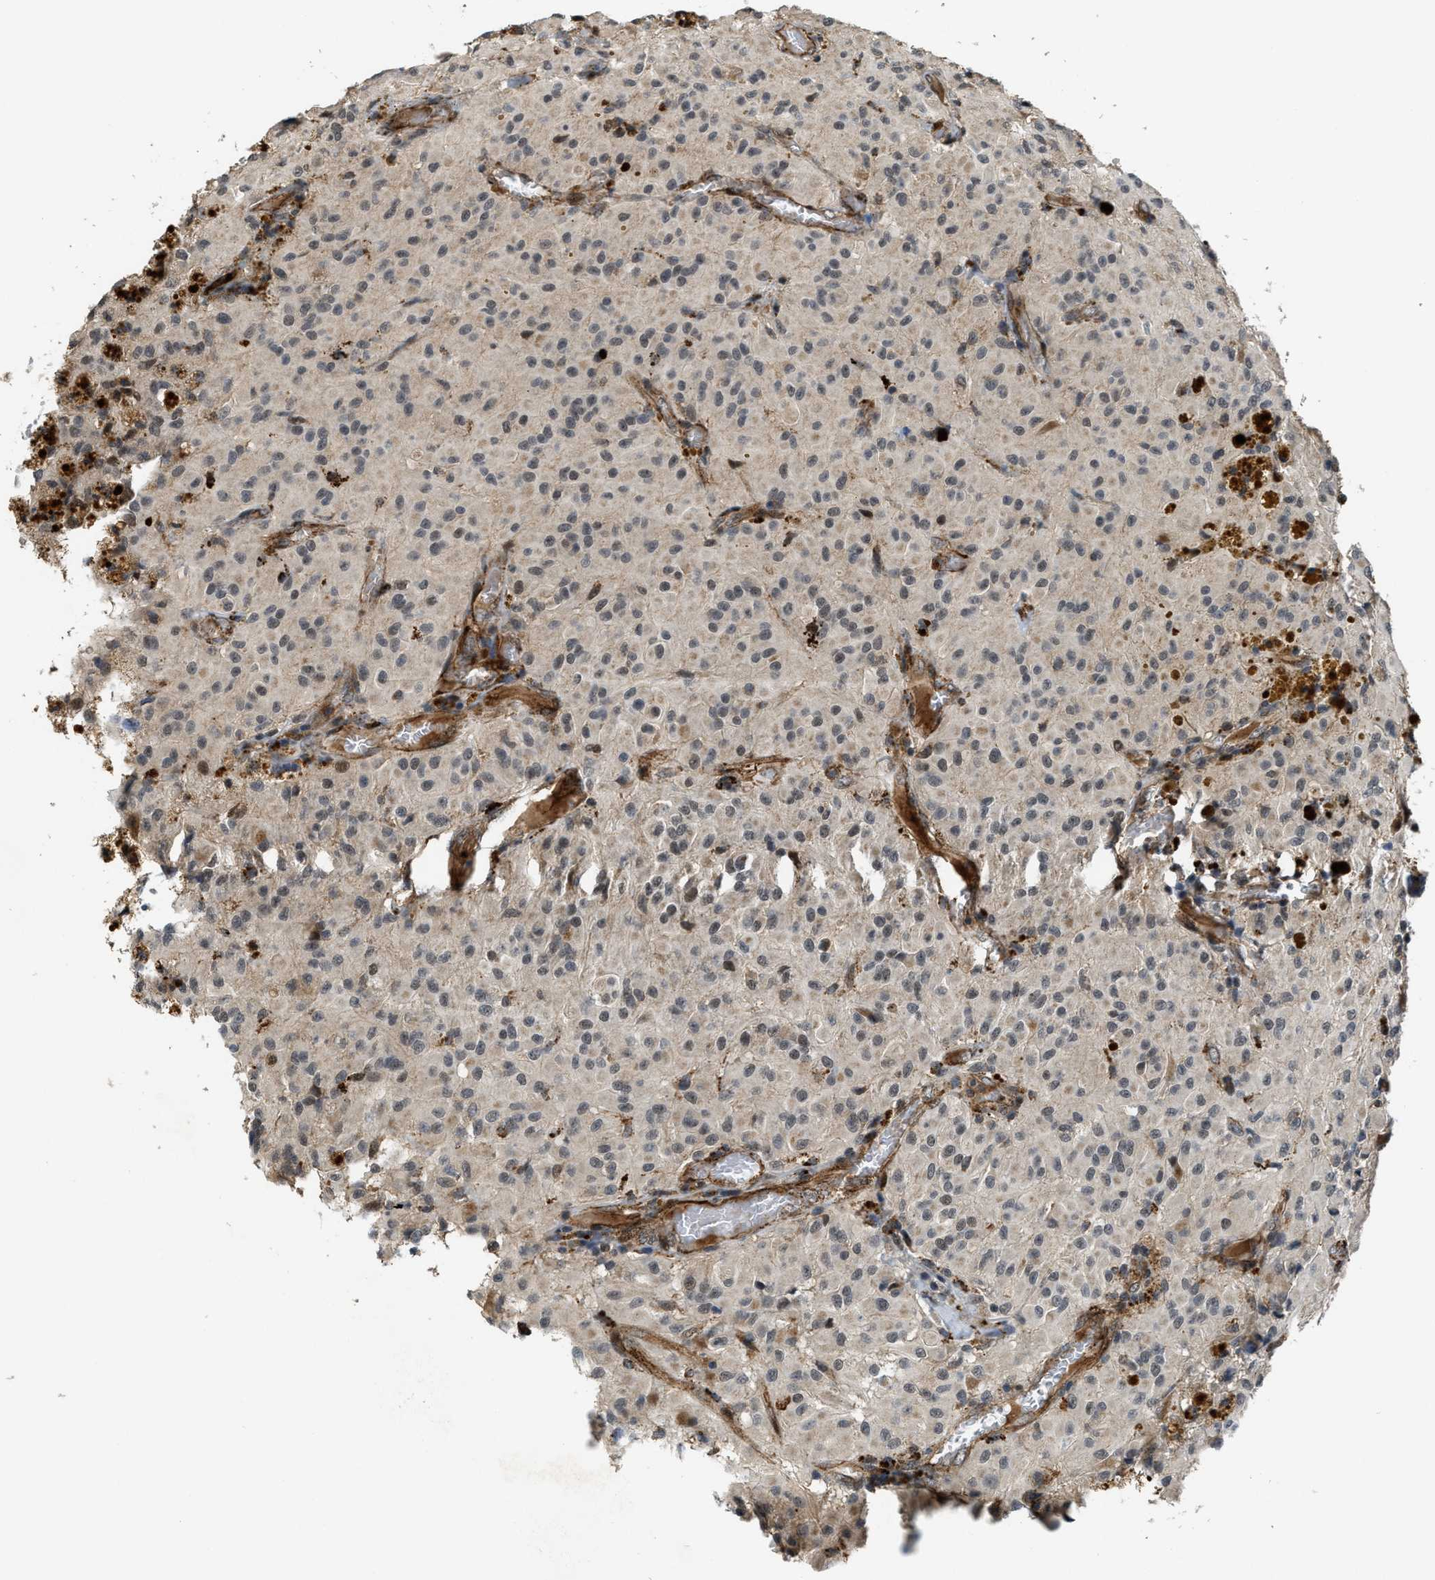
{"staining": {"intensity": "weak", "quantity": "<25%", "location": "nuclear"}, "tissue": "glioma", "cell_type": "Tumor cells", "image_type": "cancer", "snomed": [{"axis": "morphology", "description": "Glioma, malignant, High grade"}, {"axis": "topography", "description": "Brain"}], "caption": "Human glioma stained for a protein using immunohistochemistry exhibits no expression in tumor cells.", "gene": "DPF2", "patient": {"sex": "female", "age": 59}}